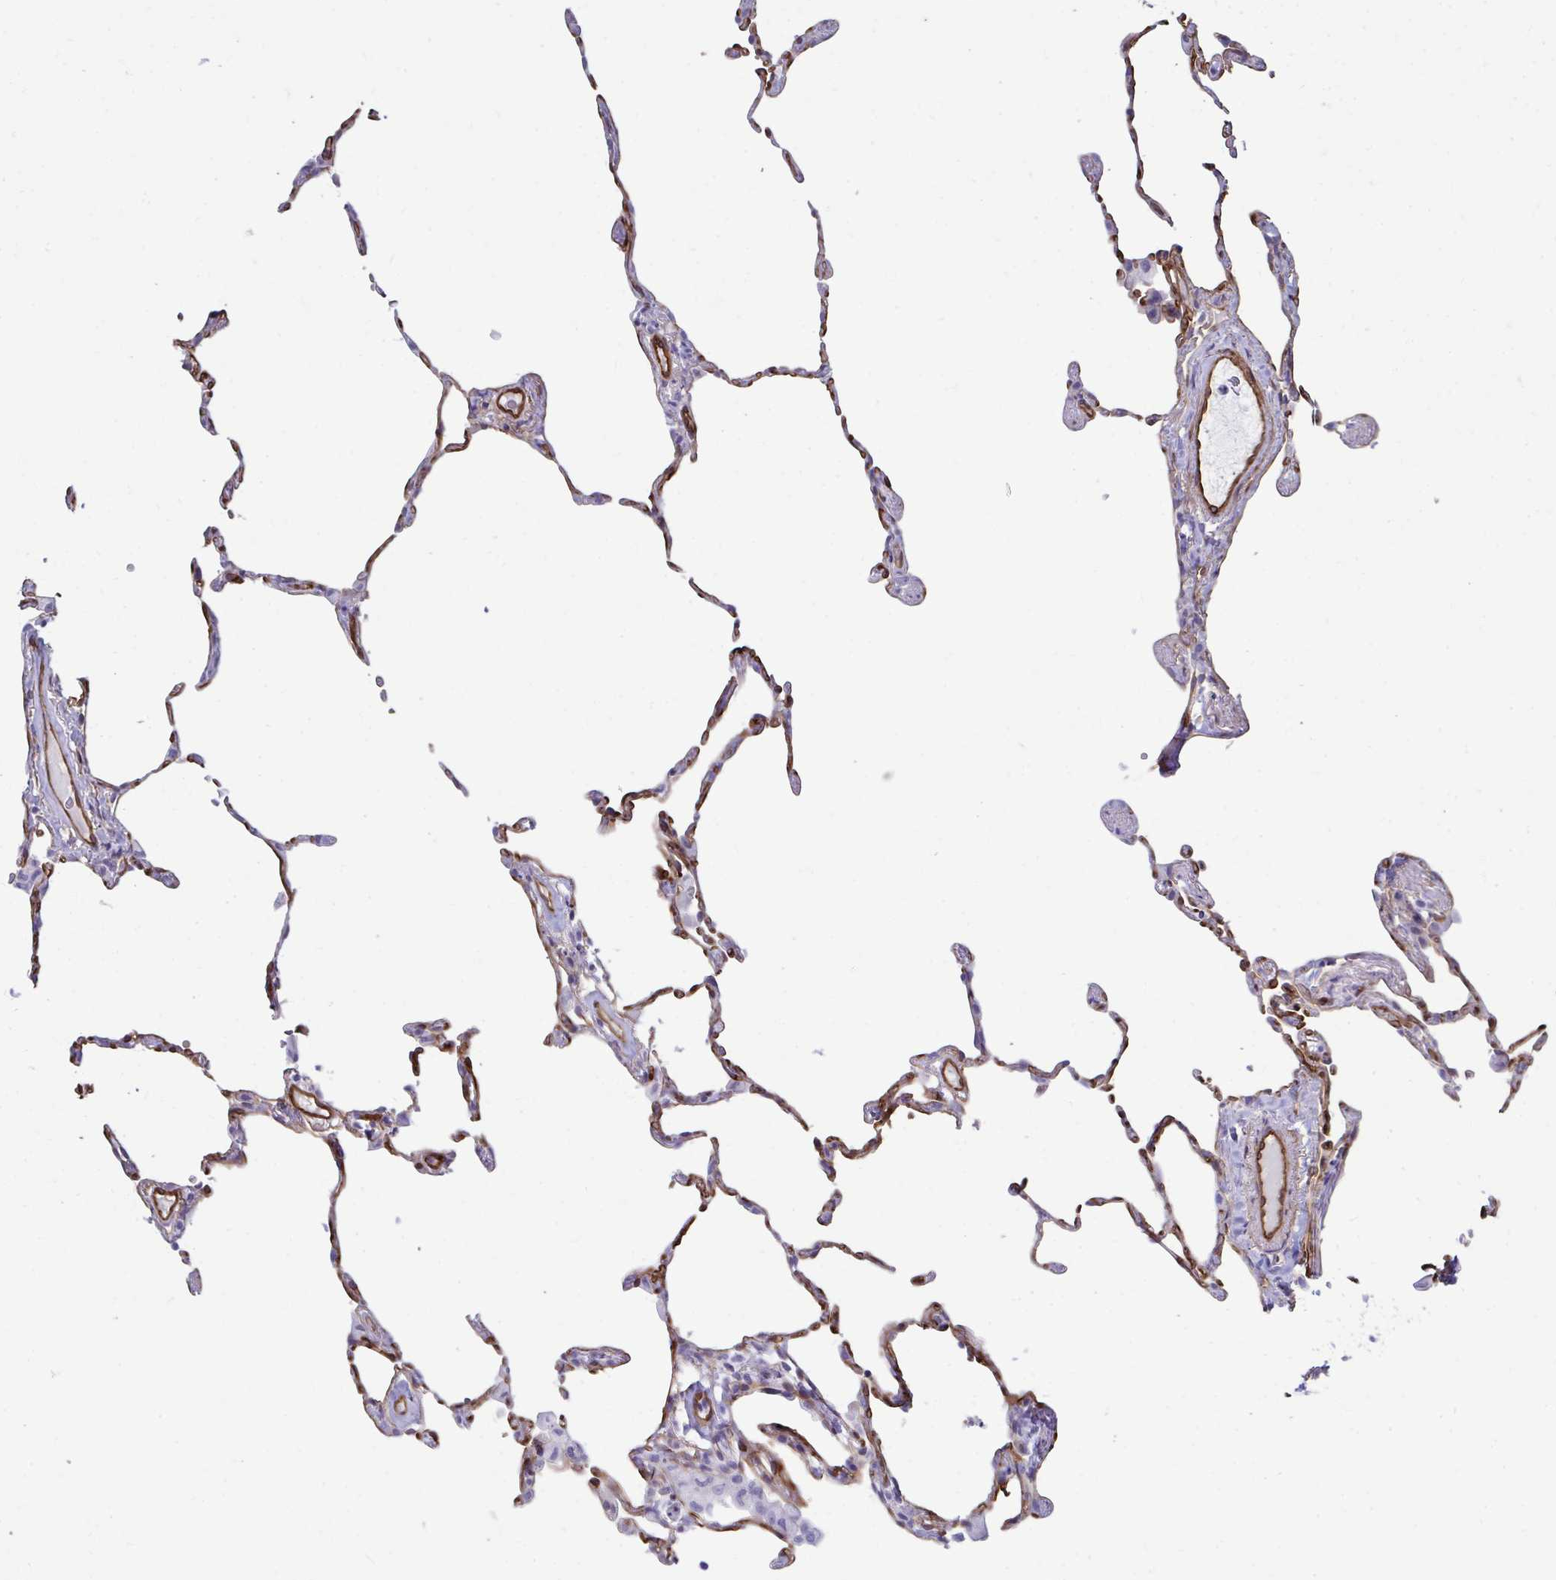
{"staining": {"intensity": "moderate", "quantity": "25%-75%", "location": "cytoplasmic/membranous"}, "tissue": "lung", "cell_type": "Alveolar cells", "image_type": "normal", "snomed": [{"axis": "morphology", "description": "Normal tissue, NOS"}, {"axis": "topography", "description": "Lung"}], "caption": "The immunohistochemical stain labels moderate cytoplasmic/membranous expression in alveolar cells of benign lung.", "gene": "UBL3", "patient": {"sex": "female", "age": 57}}